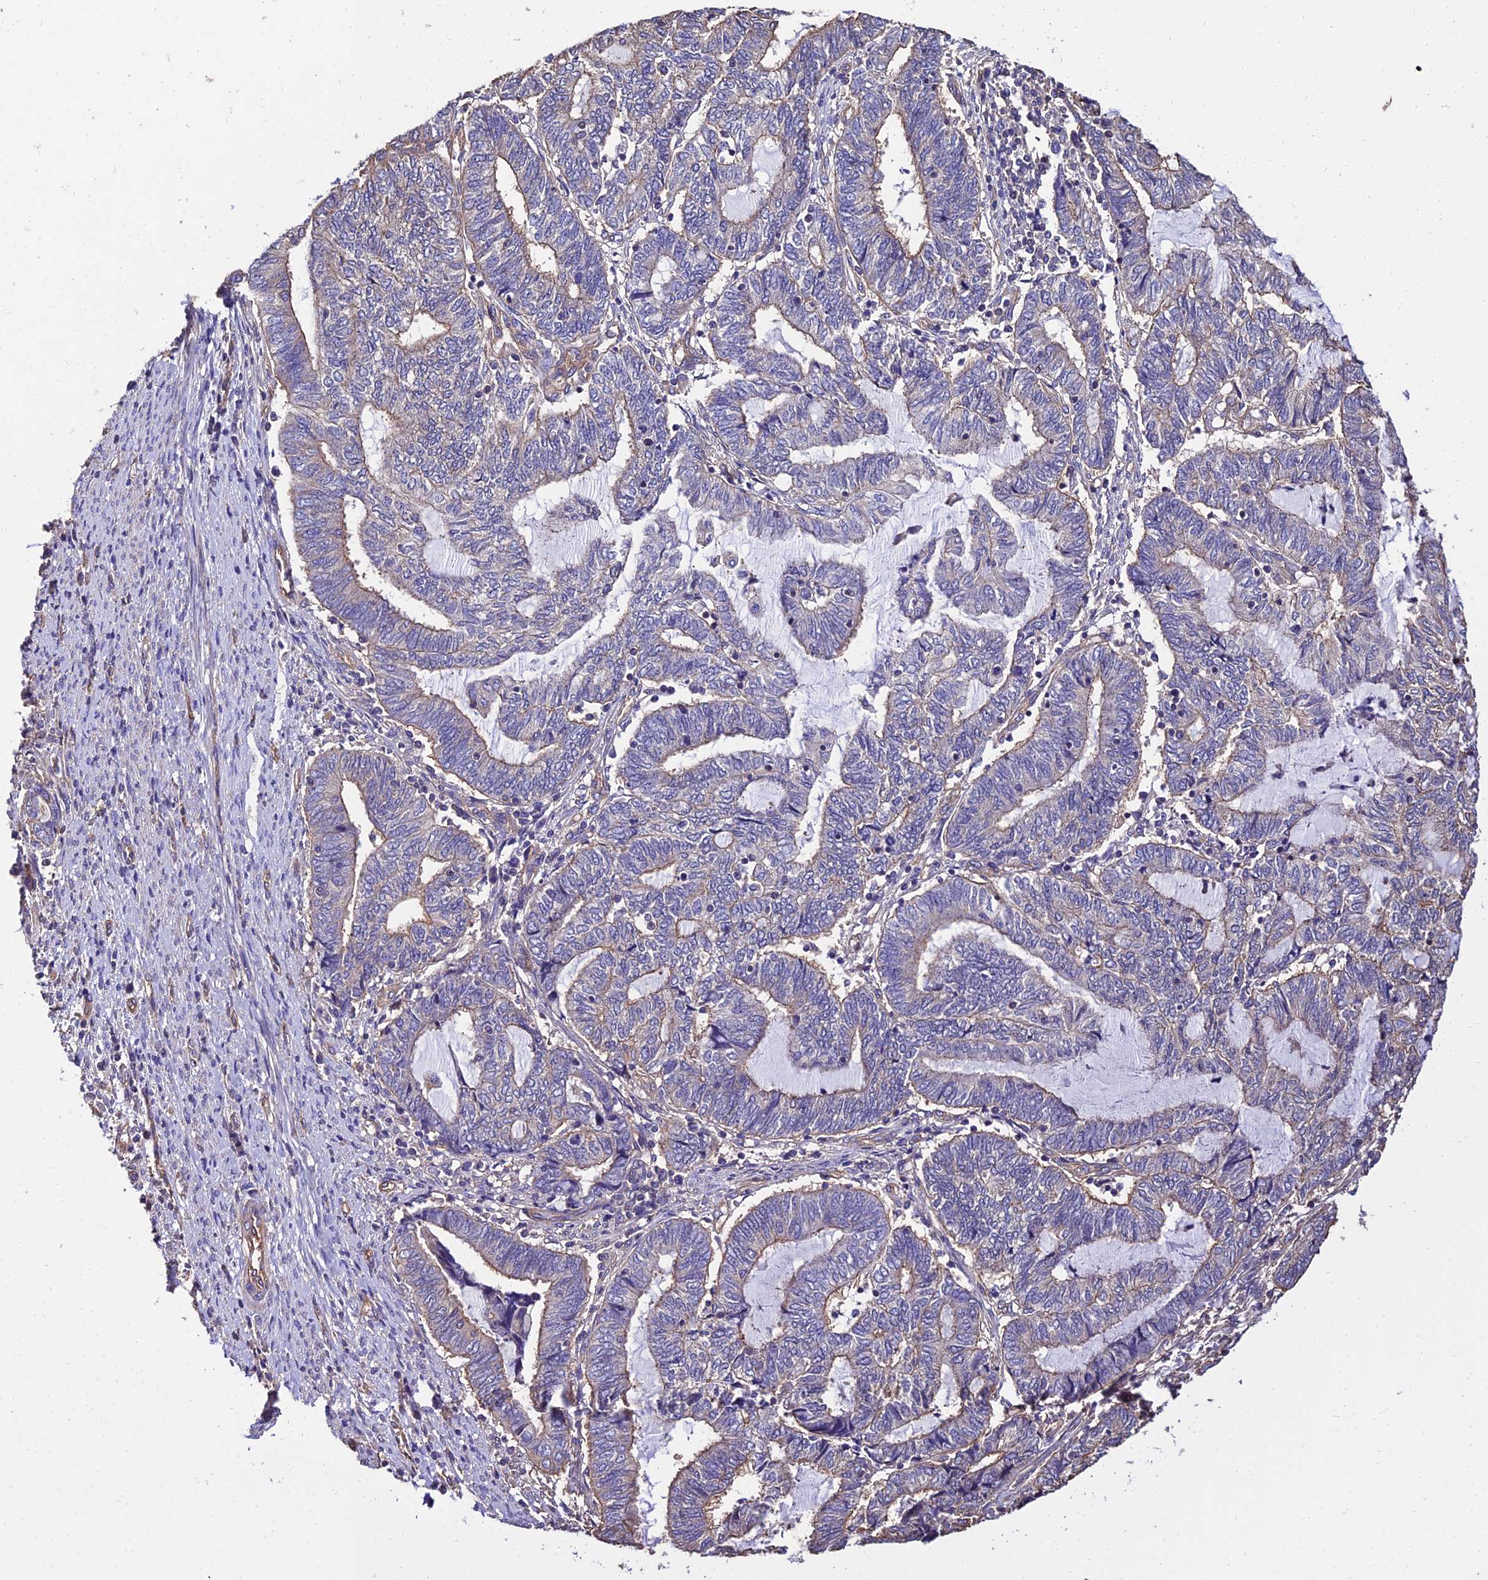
{"staining": {"intensity": "weak", "quantity": "<25%", "location": "cytoplasmic/membranous"}, "tissue": "endometrial cancer", "cell_type": "Tumor cells", "image_type": "cancer", "snomed": [{"axis": "morphology", "description": "Adenocarcinoma, NOS"}, {"axis": "topography", "description": "Uterus"}, {"axis": "topography", "description": "Endometrium"}], "caption": "Tumor cells are negative for protein expression in human adenocarcinoma (endometrial).", "gene": "CALM2", "patient": {"sex": "female", "age": 70}}